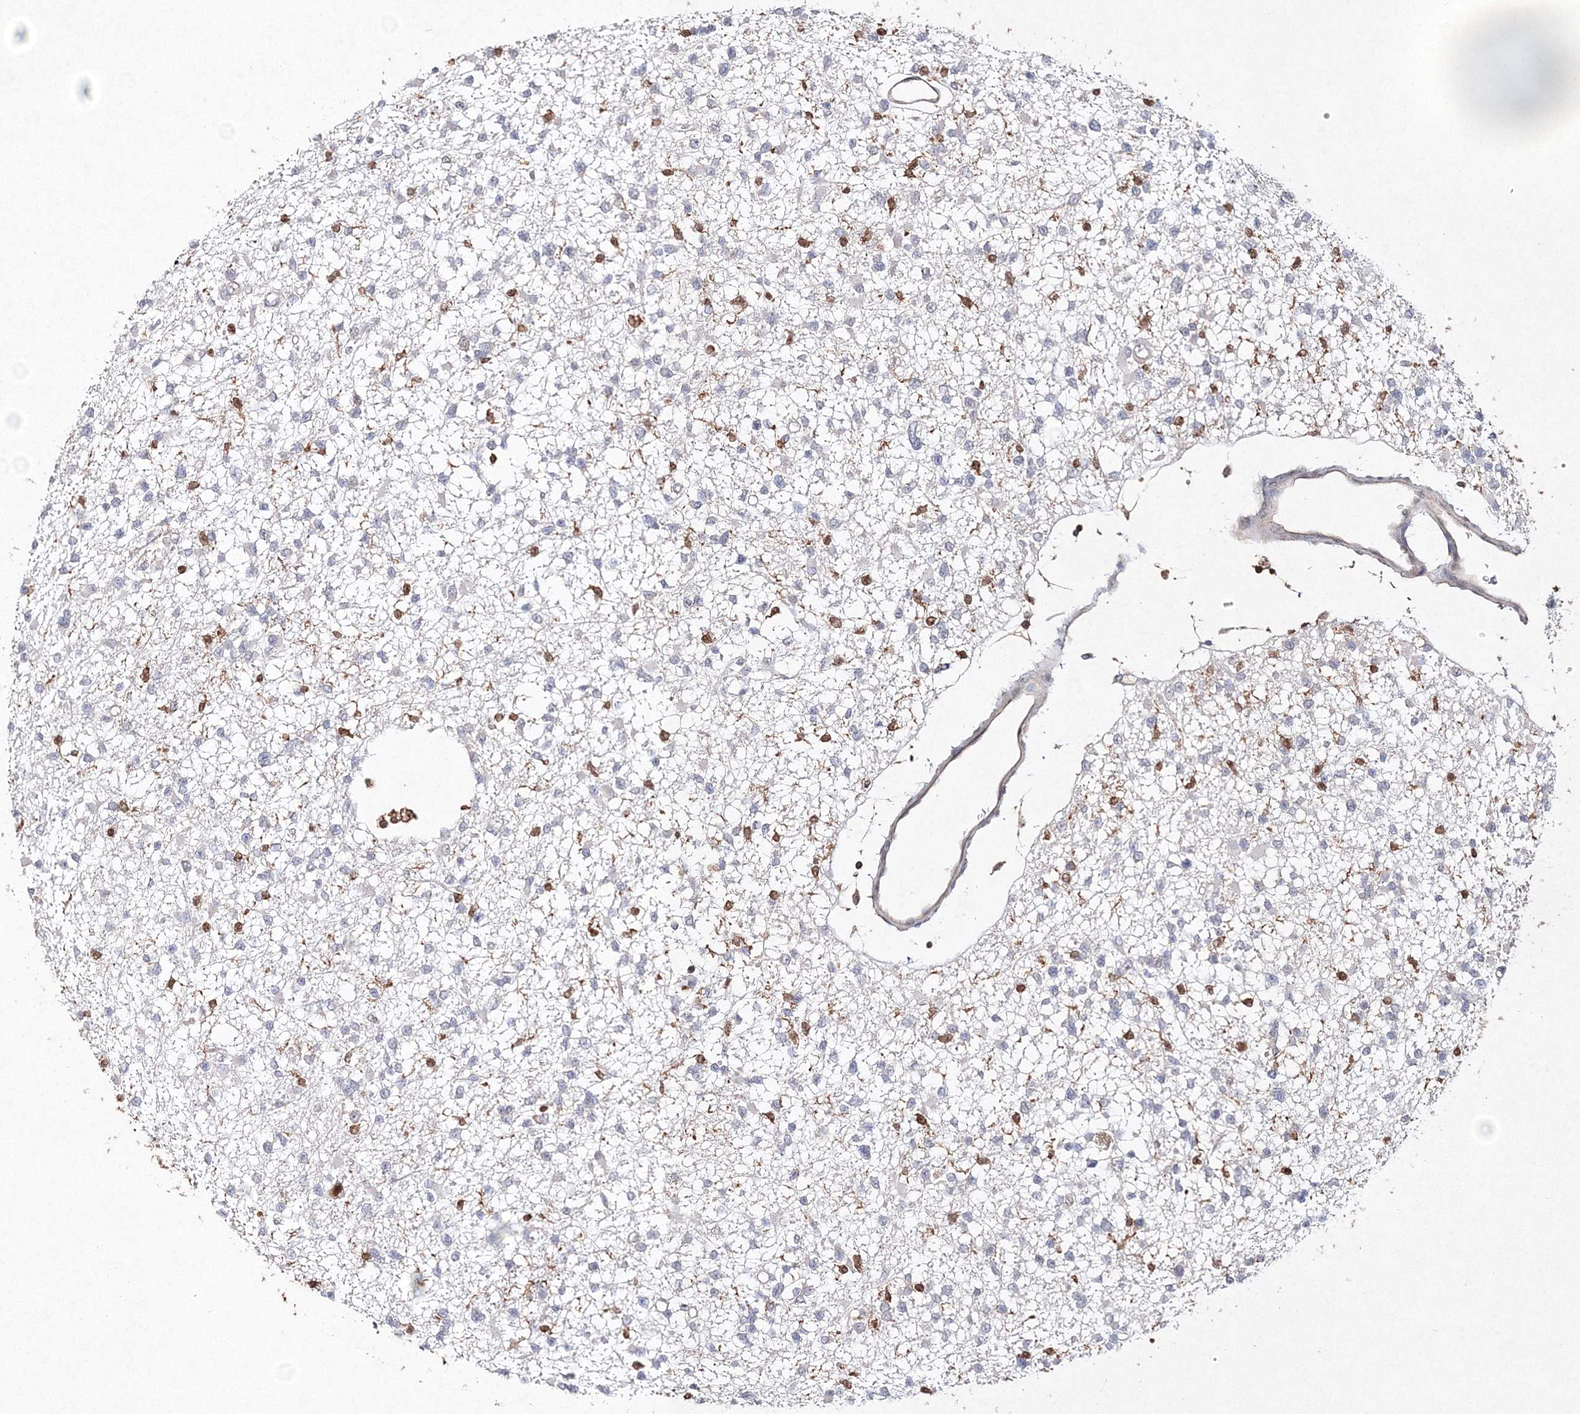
{"staining": {"intensity": "negative", "quantity": "none", "location": "none"}, "tissue": "glioma", "cell_type": "Tumor cells", "image_type": "cancer", "snomed": [{"axis": "morphology", "description": "Glioma, malignant, Low grade"}, {"axis": "topography", "description": "Brain"}], "caption": "Immunohistochemistry (IHC) micrograph of human malignant glioma (low-grade) stained for a protein (brown), which demonstrates no positivity in tumor cells. (Immunohistochemistry (IHC), brightfield microscopy, high magnification).", "gene": "S100A11", "patient": {"sex": "female", "age": 22}}